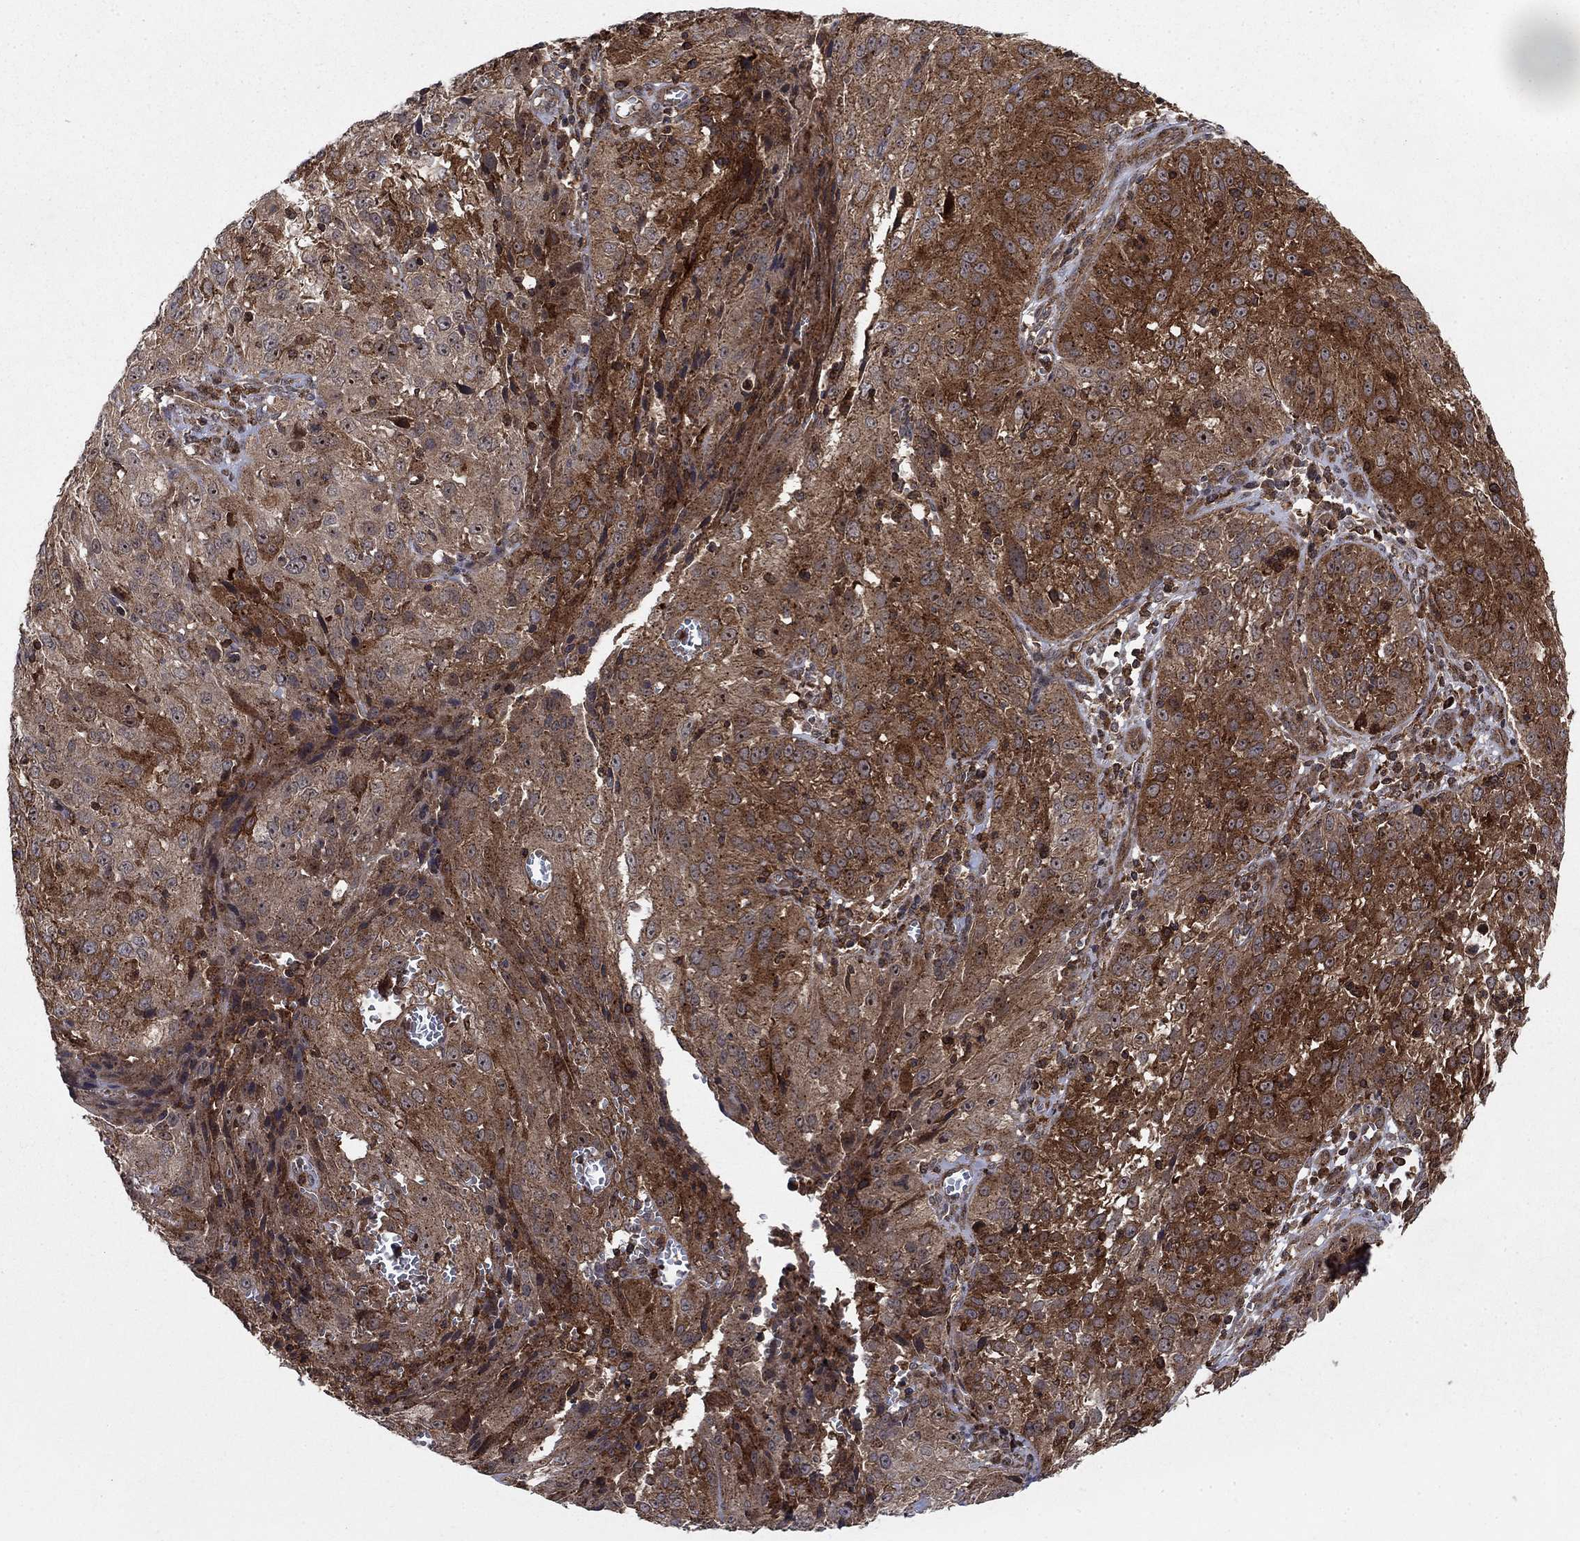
{"staining": {"intensity": "strong", "quantity": "25%-75%", "location": "cytoplasmic/membranous"}, "tissue": "cervical cancer", "cell_type": "Tumor cells", "image_type": "cancer", "snomed": [{"axis": "morphology", "description": "Squamous cell carcinoma, NOS"}, {"axis": "topography", "description": "Cervix"}], "caption": "High-magnification brightfield microscopy of squamous cell carcinoma (cervical) stained with DAB (brown) and counterstained with hematoxylin (blue). tumor cells exhibit strong cytoplasmic/membranous positivity is seen in about25%-75% of cells.", "gene": "IFI35", "patient": {"sex": "female", "age": 32}}